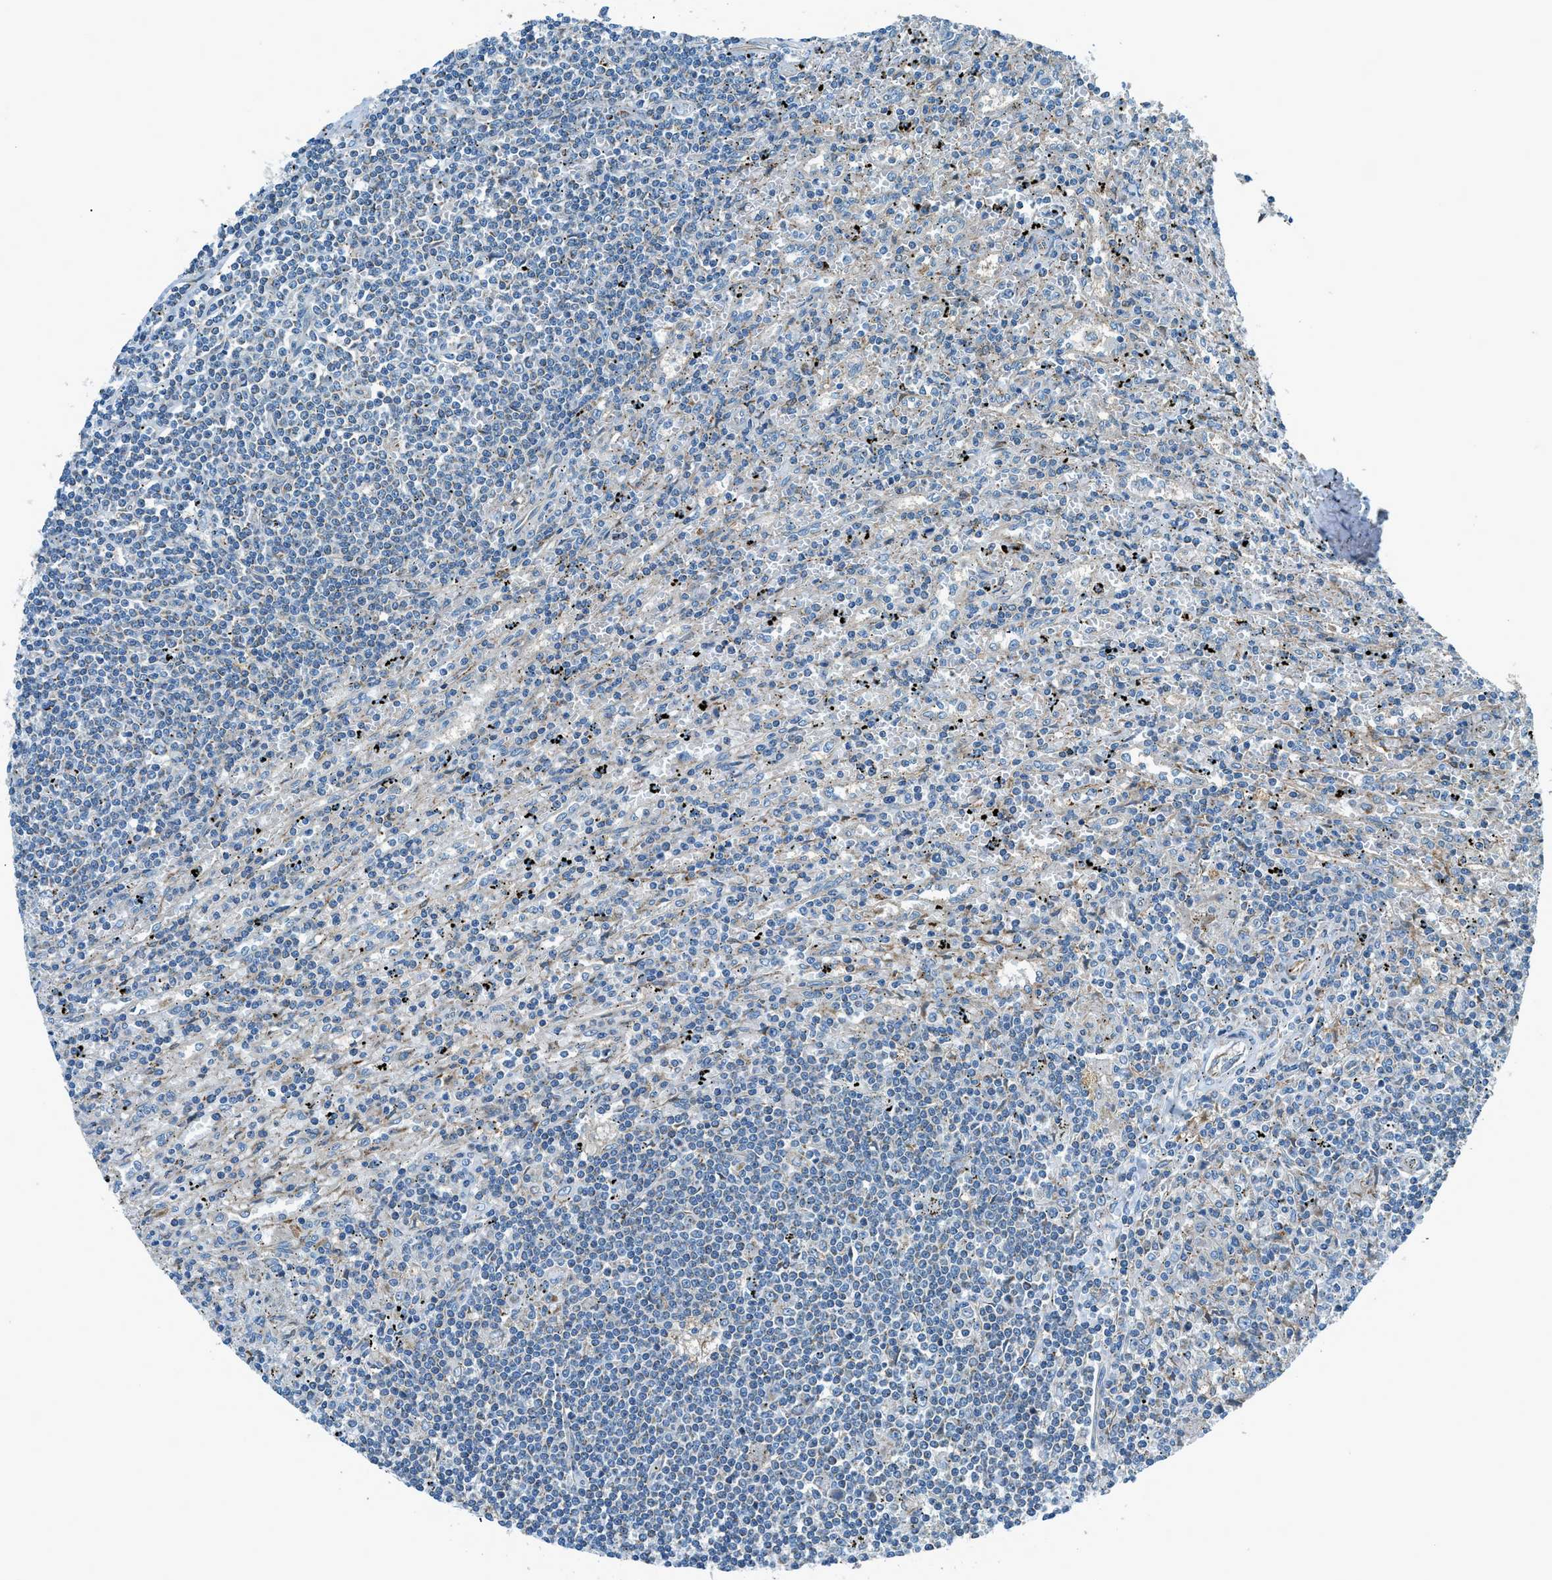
{"staining": {"intensity": "negative", "quantity": "none", "location": "none"}, "tissue": "lymphoma", "cell_type": "Tumor cells", "image_type": "cancer", "snomed": [{"axis": "morphology", "description": "Malignant lymphoma, non-Hodgkin's type, Low grade"}, {"axis": "topography", "description": "Spleen"}], "caption": "Micrograph shows no protein staining in tumor cells of lymphoma tissue.", "gene": "PIGG", "patient": {"sex": "male", "age": 76}}